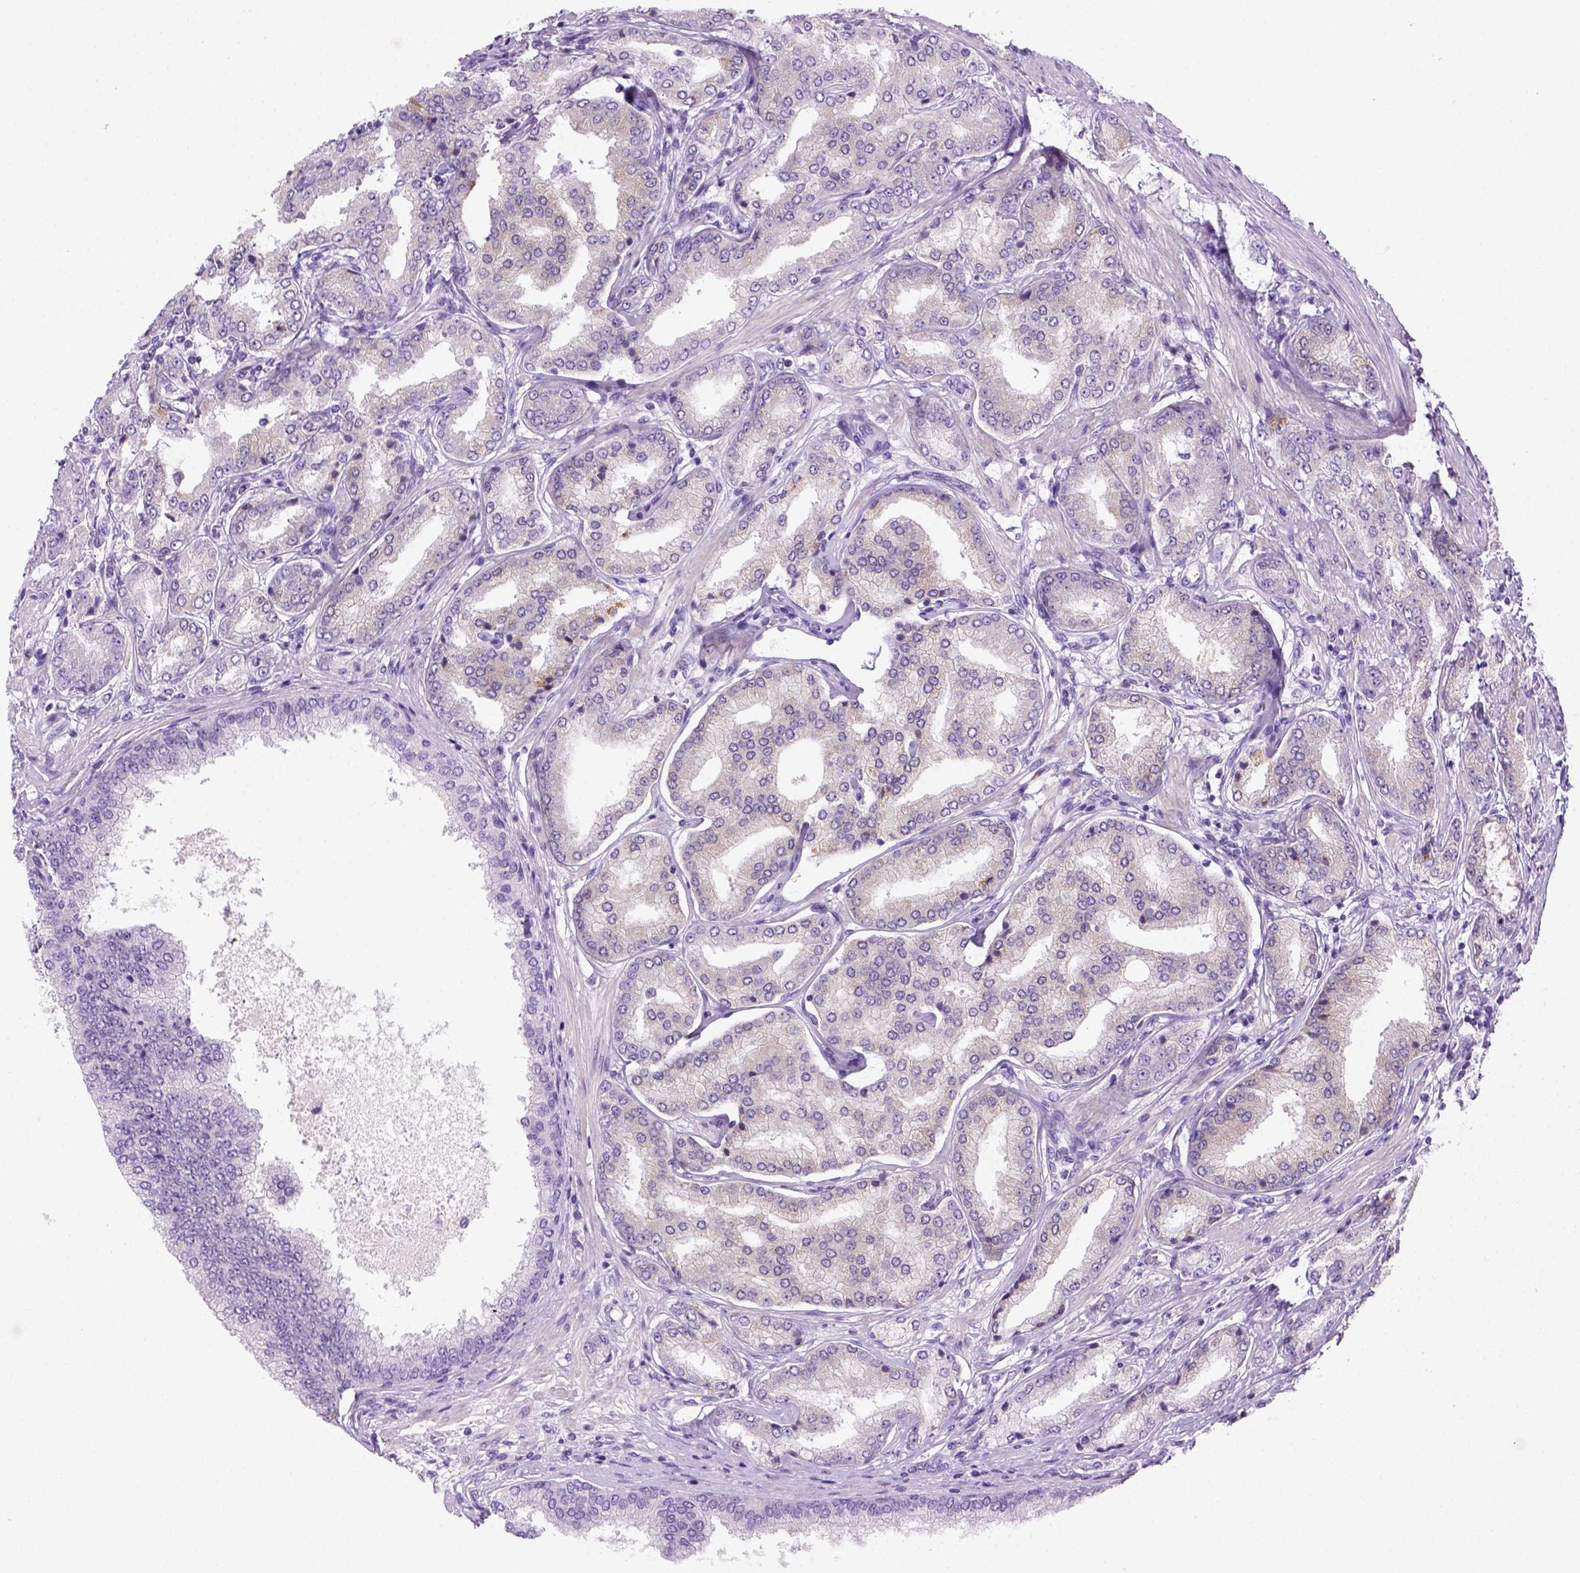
{"staining": {"intensity": "negative", "quantity": "none", "location": "none"}, "tissue": "prostate cancer", "cell_type": "Tumor cells", "image_type": "cancer", "snomed": [{"axis": "morphology", "description": "Adenocarcinoma, NOS"}, {"axis": "topography", "description": "Prostate"}], "caption": "The histopathology image exhibits no significant positivity in tumor cells of adenocarcinoma (prostate).", "gene": "DNAH11", "patient": {"sex": "male", "age": 63}}